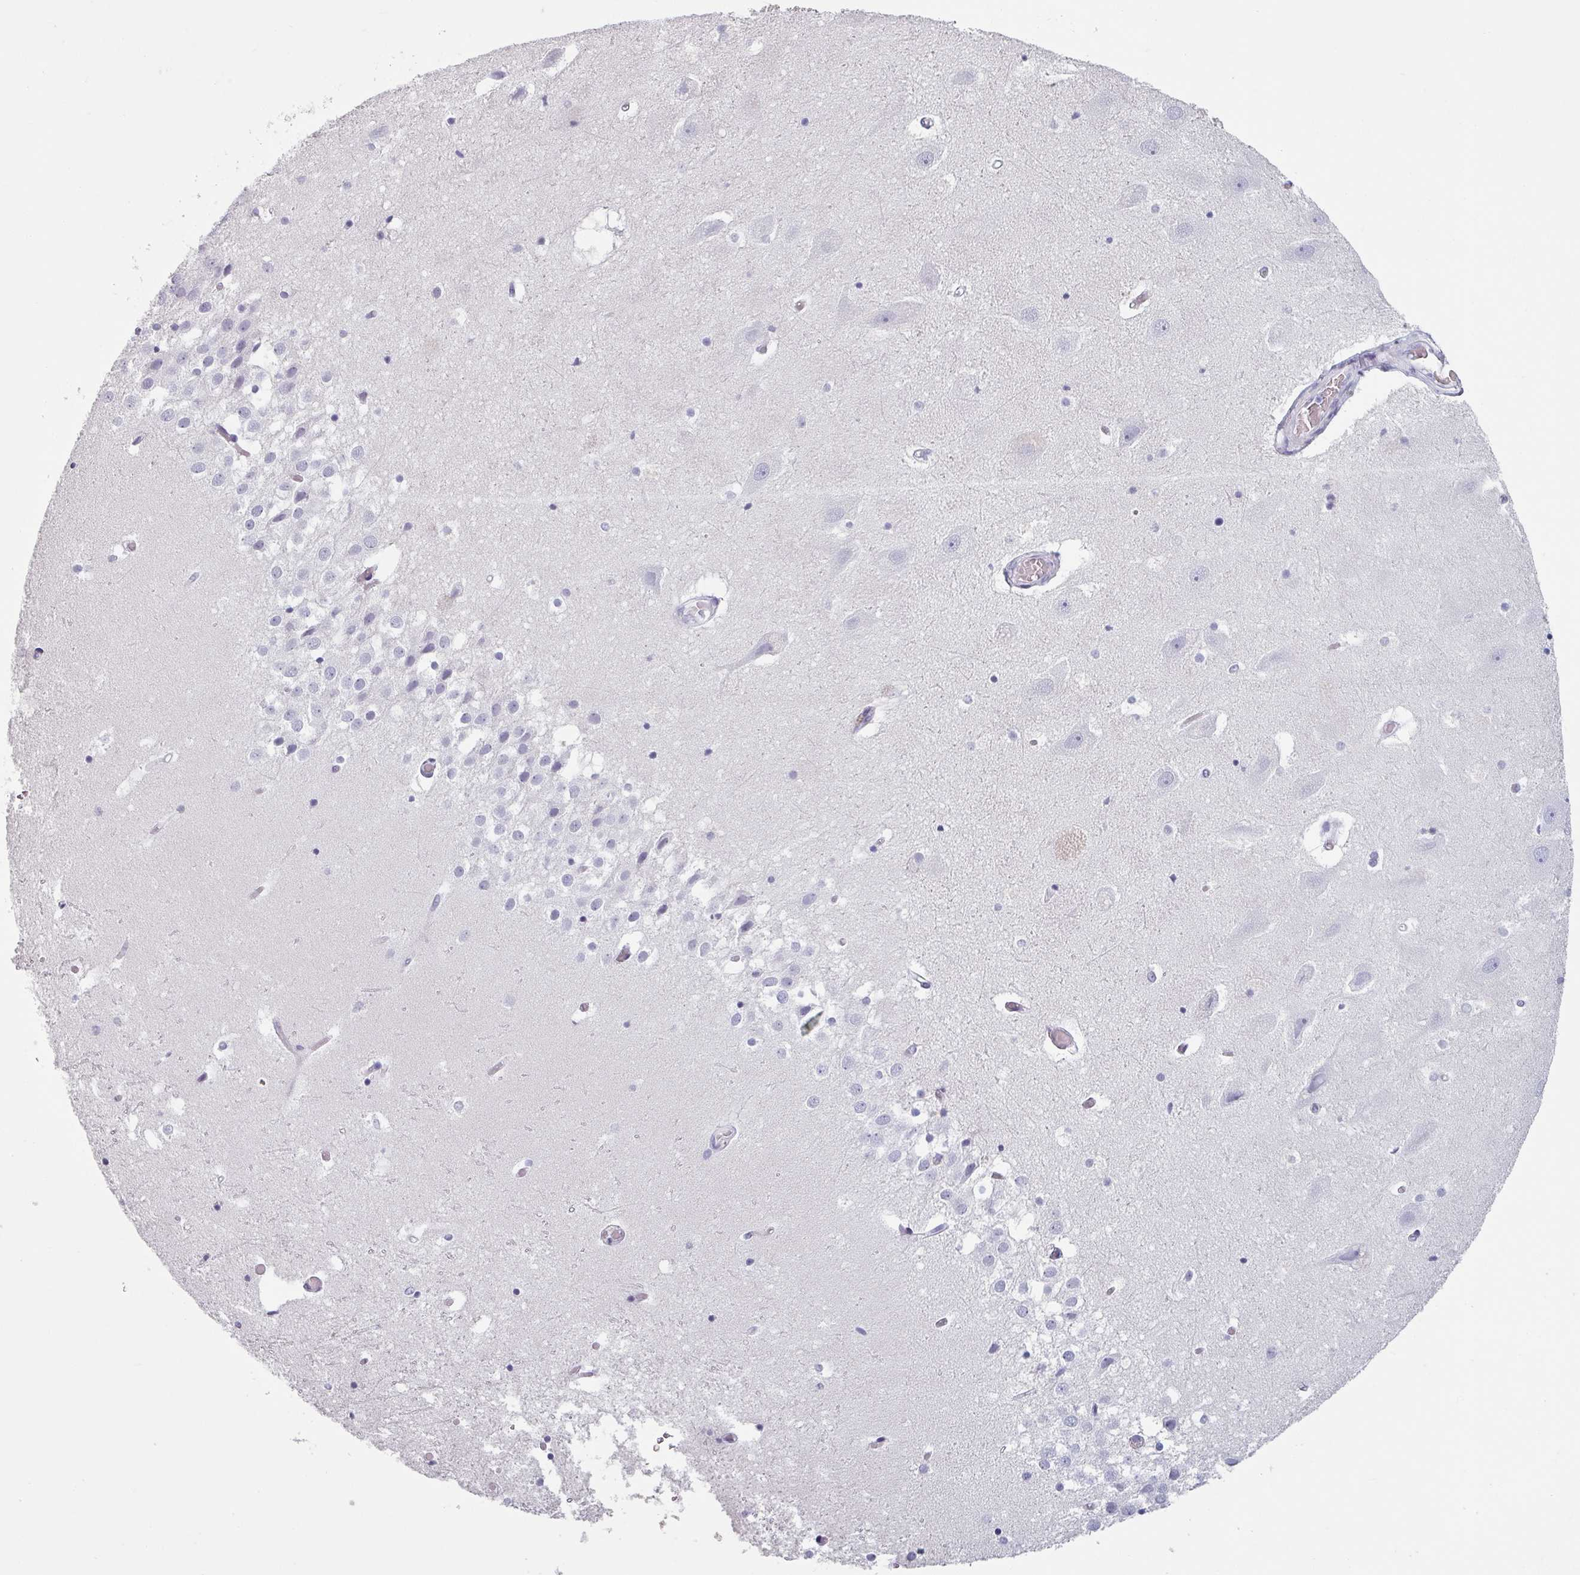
{"staining": {"intensity": "negative", "quantity": "none", "location": "none"}, "tissue": "hippocampus", "cell_type": "Glial cells", "image_type": "normal", "snomed": [{"axis": "morphology", "description": "Normal tissue, NOS"}, {"axis": "topography", "description": "Hippocampus"}], "caption": "IHC micrograph of benign hippocampus: human hippocampus stained with DAB reveals no significant protein positivity in glial cells. The staining is performed using DAB (3,3'-diaminobenzidine) brown chromogen with nuclei counter-stained in using hematoxylin.", "gene": "SFTPA1", "patient": {"sex": "female", "age": 52}}